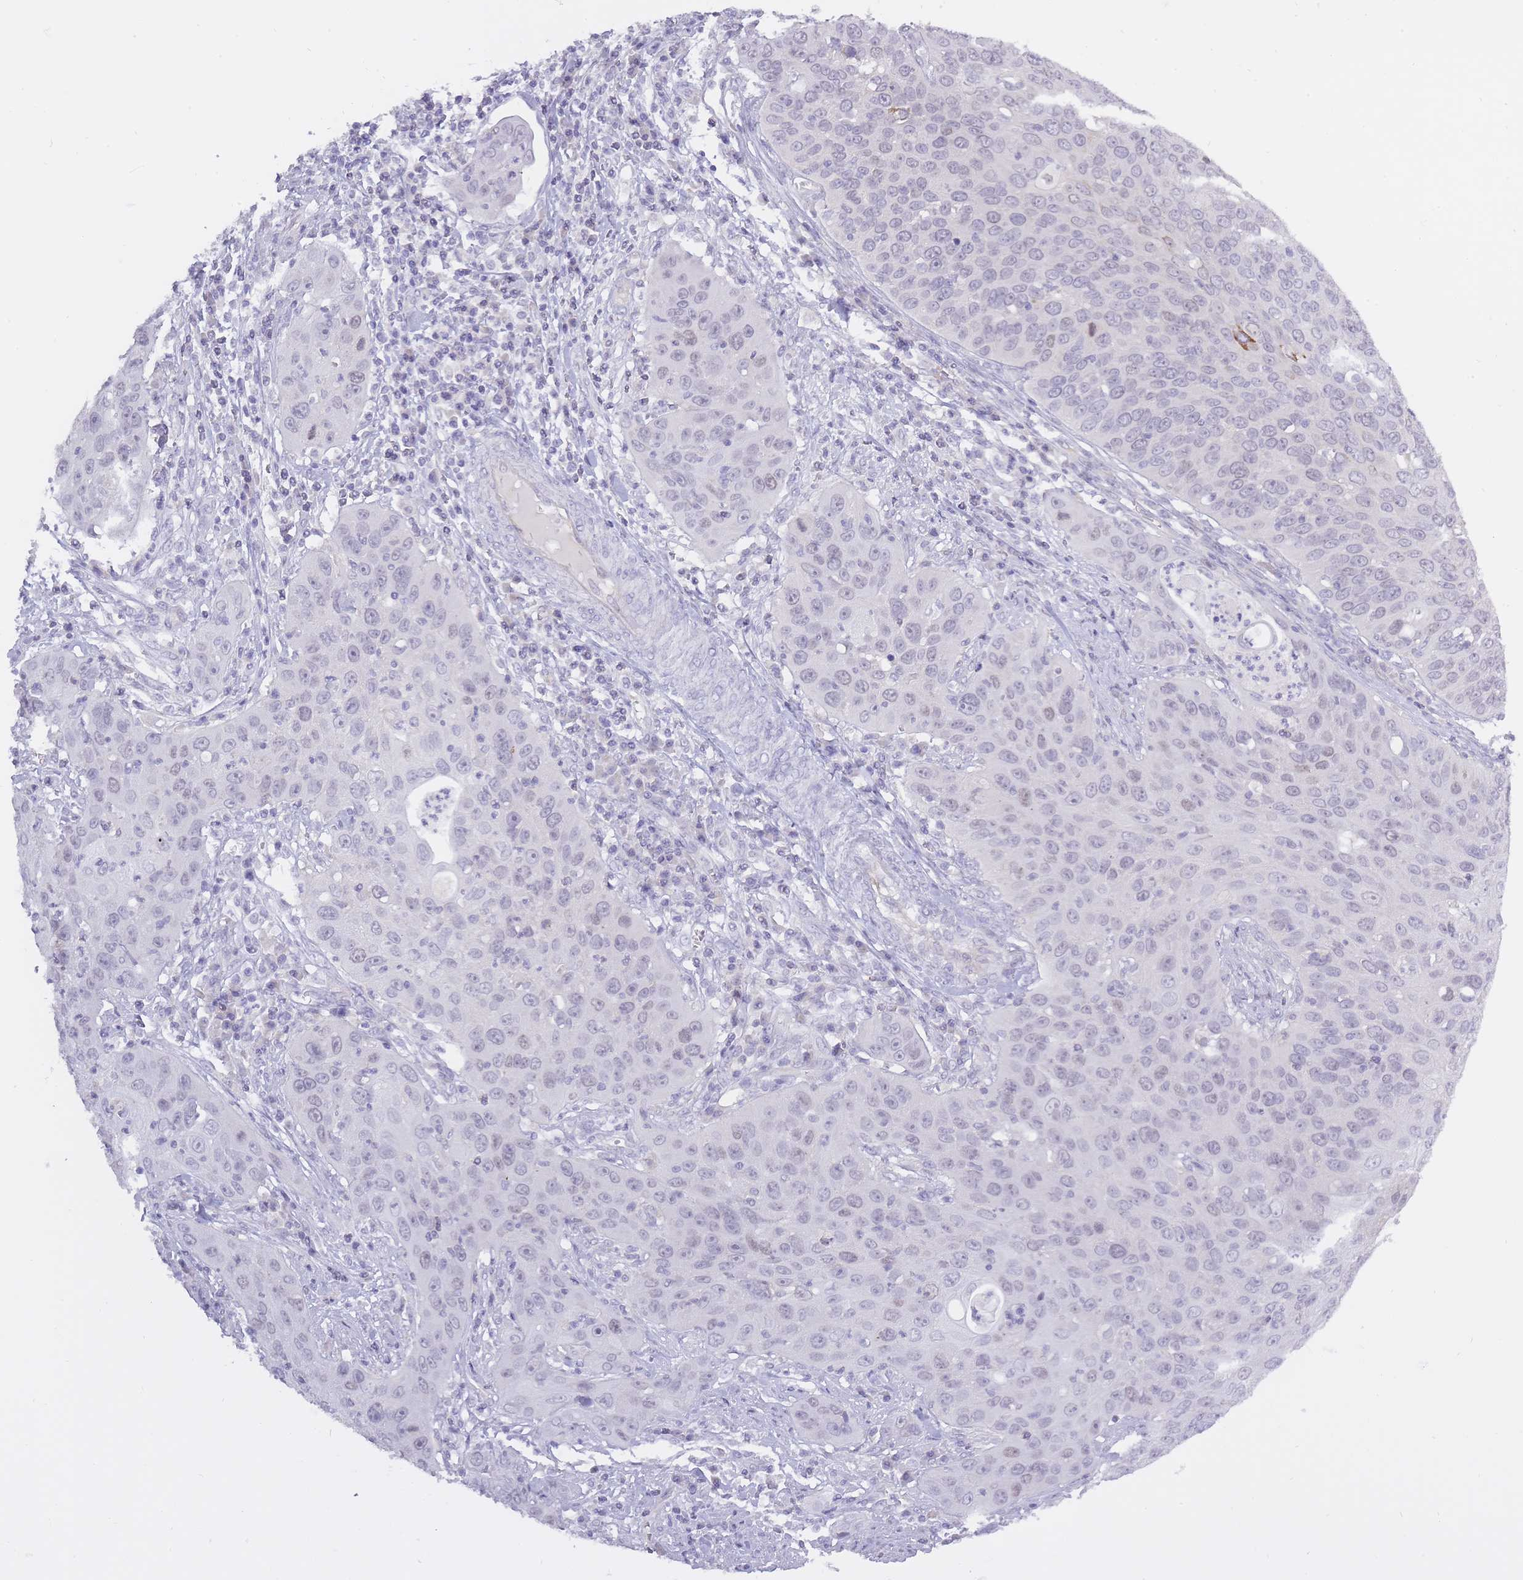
{"staining": {"intensity": "negative", "quantity": "none", "location": "none"}, "tissue": "cervical cancer", "cell_type": "Tumor cells", "image_type": "cancer", "snomed": [{"axis": "morphology", "description": "Squamous cell carcinoma, NOS"}, {"axis": "topography", "description": "Cervix"}], "caption": "A histopathology image of human cervical squamous cell carcinoma is negative for staining in tumor cells.", "gene": "BDKRB2", "patient": {"sex": "female", "age": 36}}